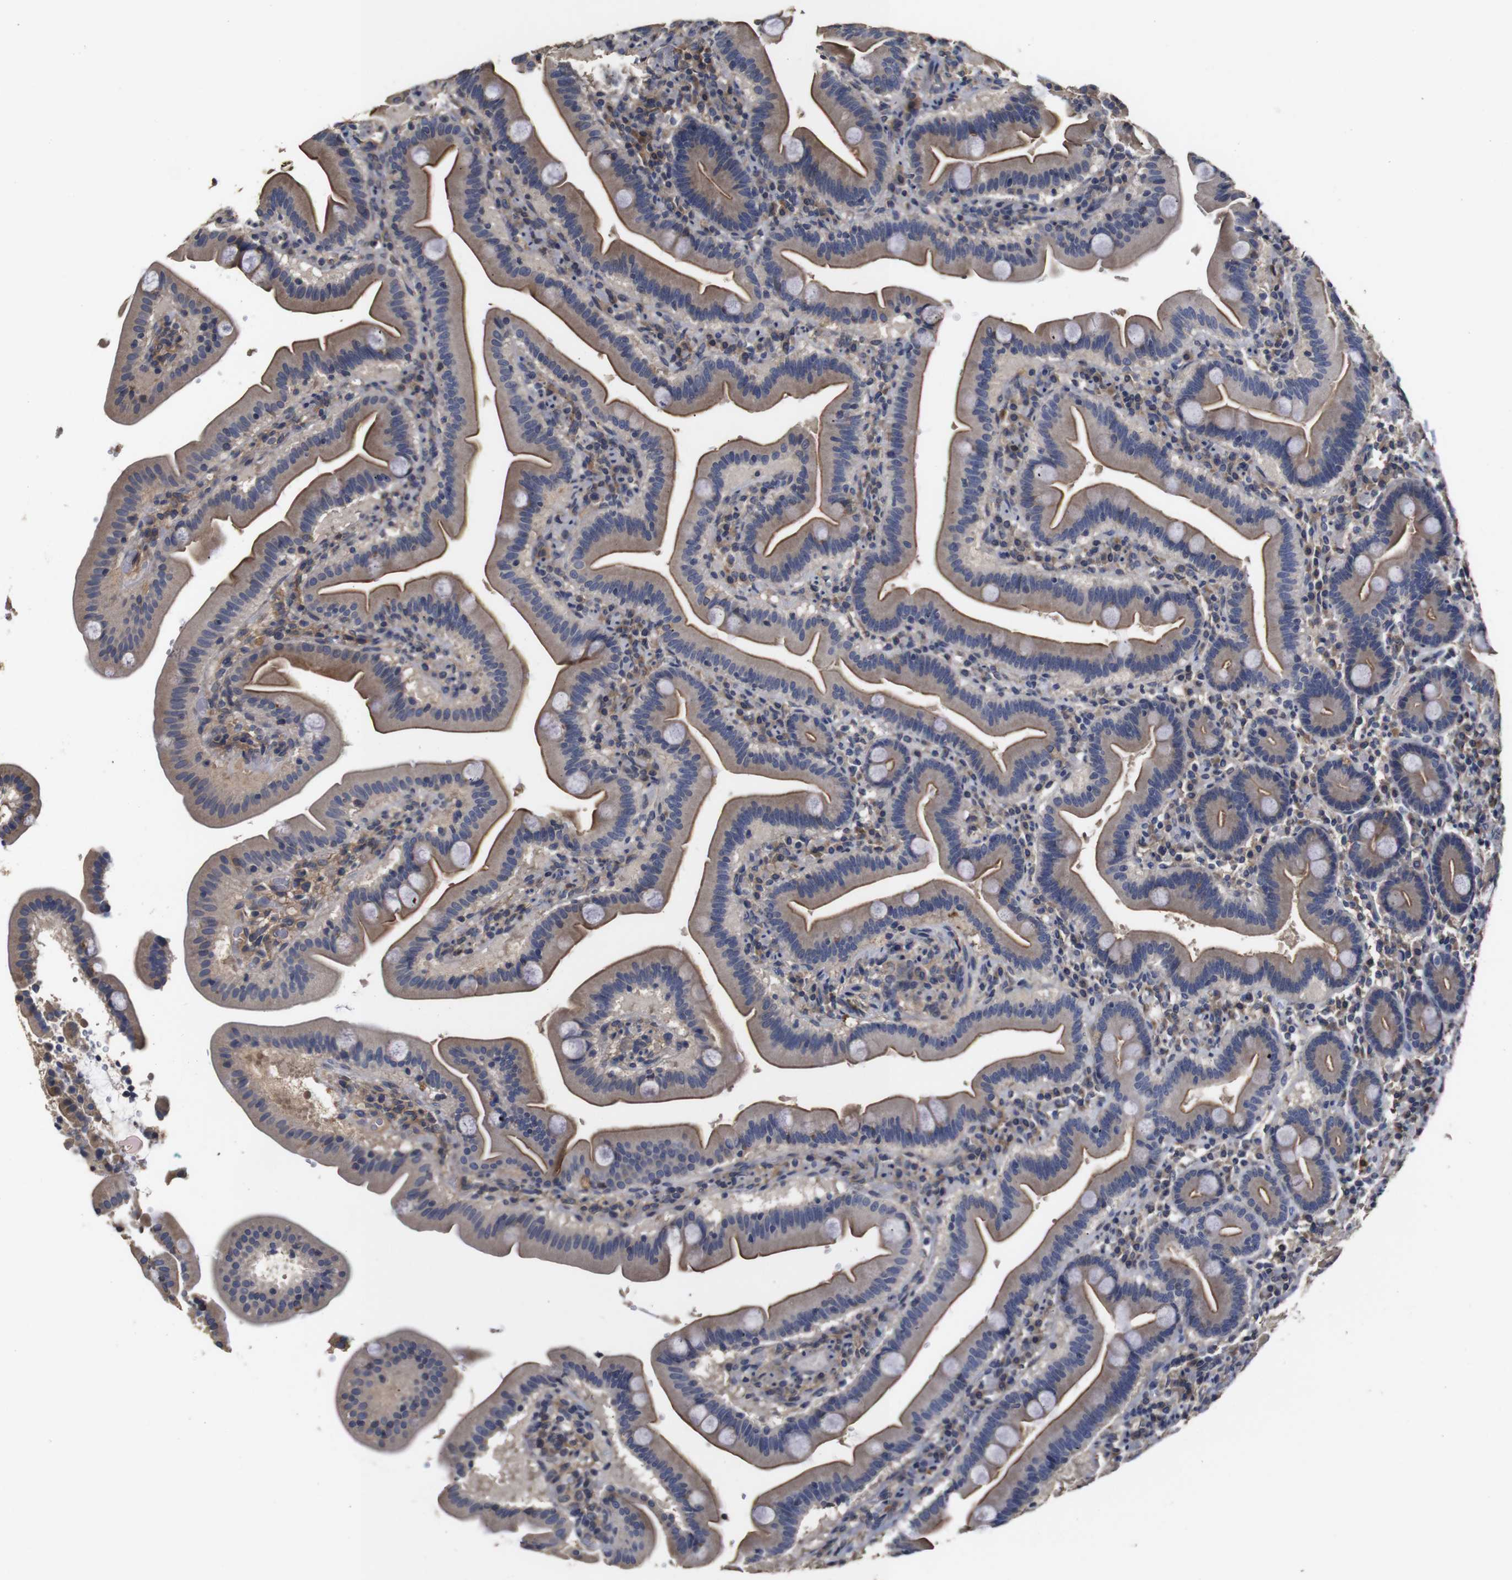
{"staining": {"intensity": "moderate", "quantity": ">75%", "location": "cytoplasmic/membranous"}, "tissue": "duodenum", "cell_type": "Glandular cells", "image_type": "normal", "snomed": [{"axis": "morphology", "description": "Normal tissue, NOS"}, {"axis": "topography", "description": "Duodenum"}], "caption": "Duodenum stained for a protein (brown) exhibits moderate cytoplasmic/membranous positive positivity in about >75% of glandular cells.", "gene": "ARHGAP24", "patient": {"sex": "male", "age": 54}}